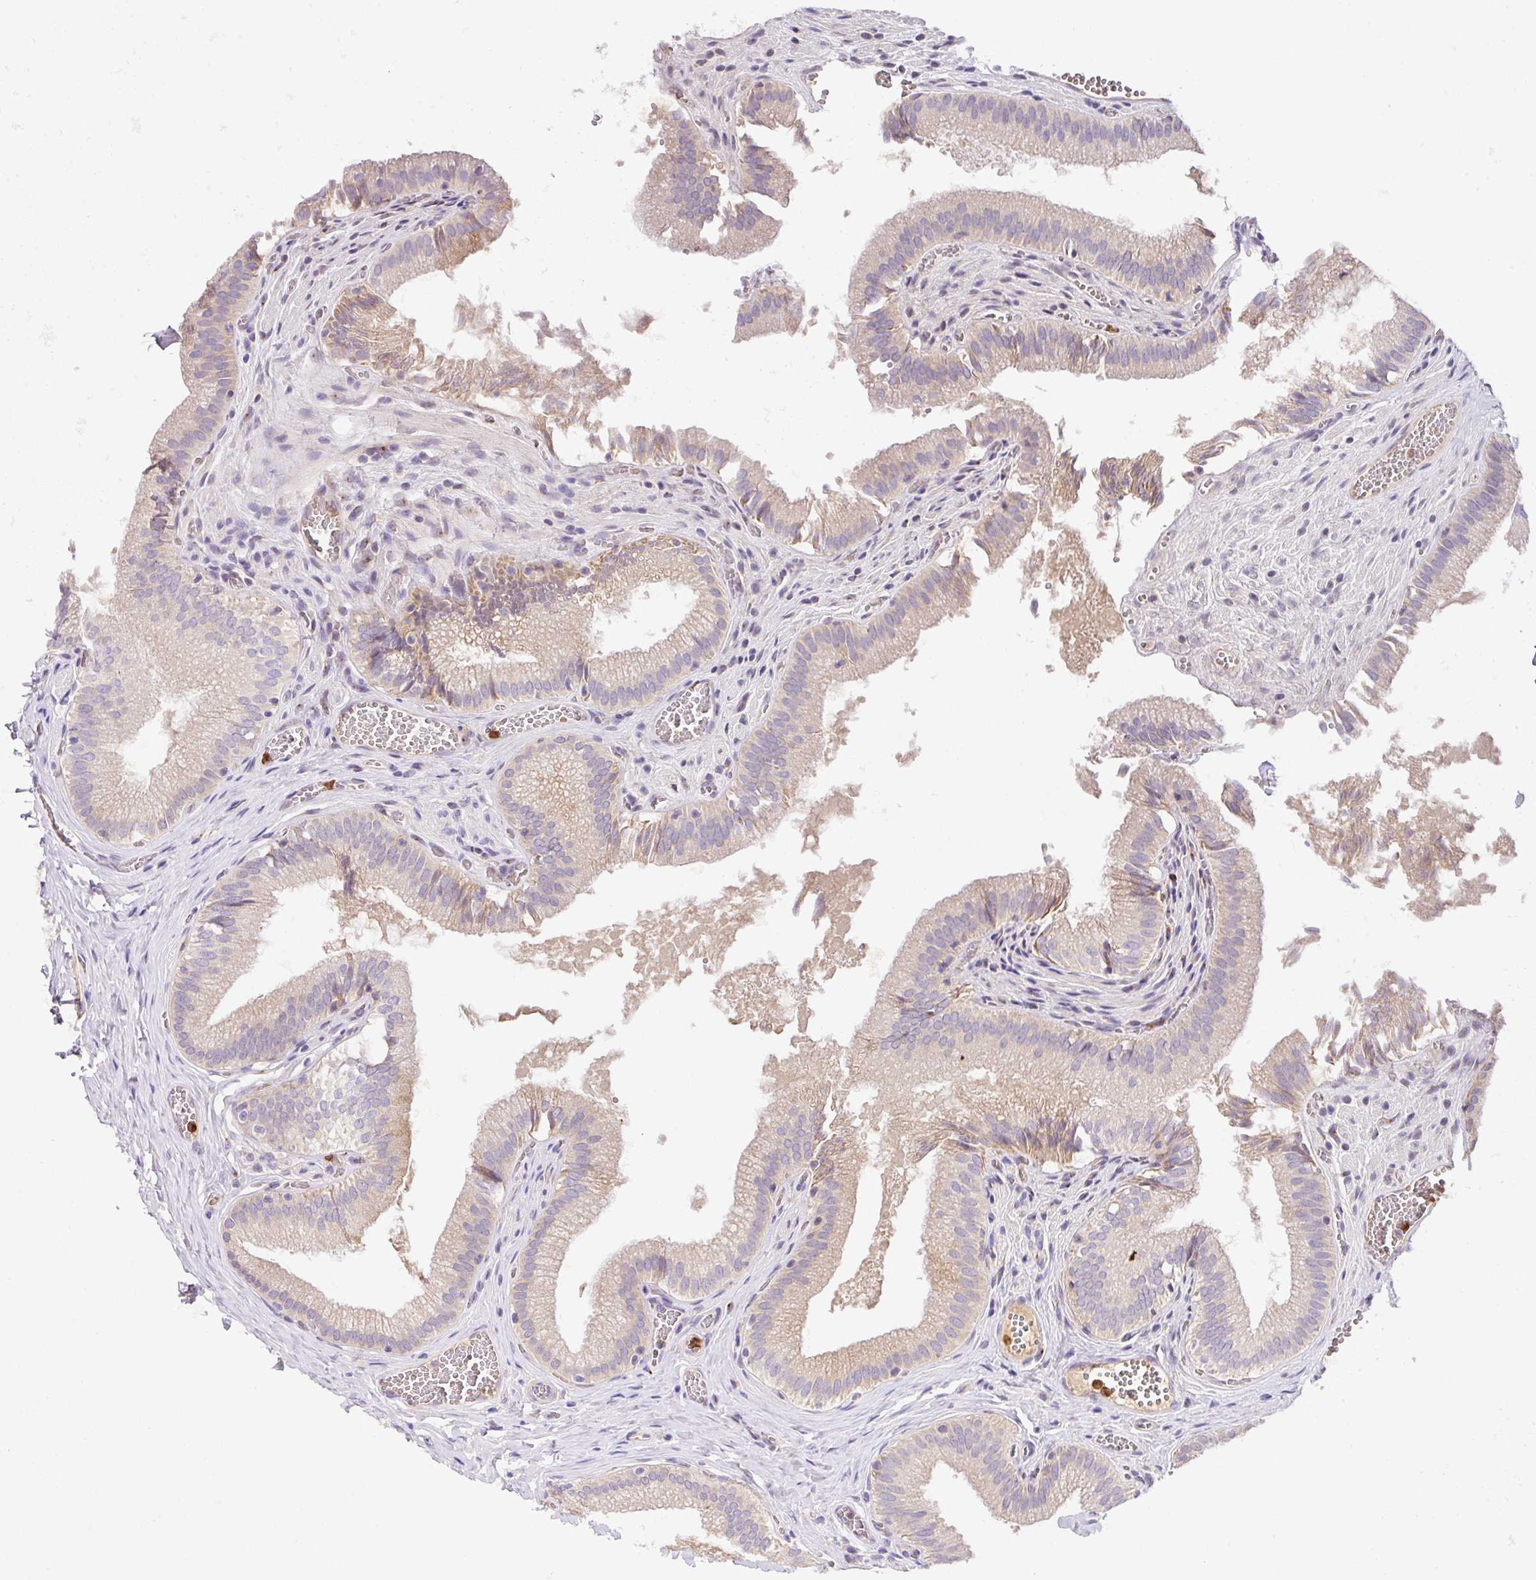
{"staining": {"intensity": "moderate", "quantity": "<25%", "location": "cytoplasmic/membranous"}, "tissue": "gallbladder", "cell_type": "Glandular cells", "image_type": "normal", "snomed": [{"axis": "morphology", "description": "Normal tissue, NOS"}, {"axis": "topography", "description": "Gallbladder"}, {"axis": "topography", "description": "Peripheral nerve tissue"}], "caption": "DAB immunohistochemical staining of benign human gallbladder reveals moderate cytoplasmic/membranous protein expression in approximately <25% of glandular cells.", "gene": "CRISP3", "patient": {"sex": "male", "age": 17}}